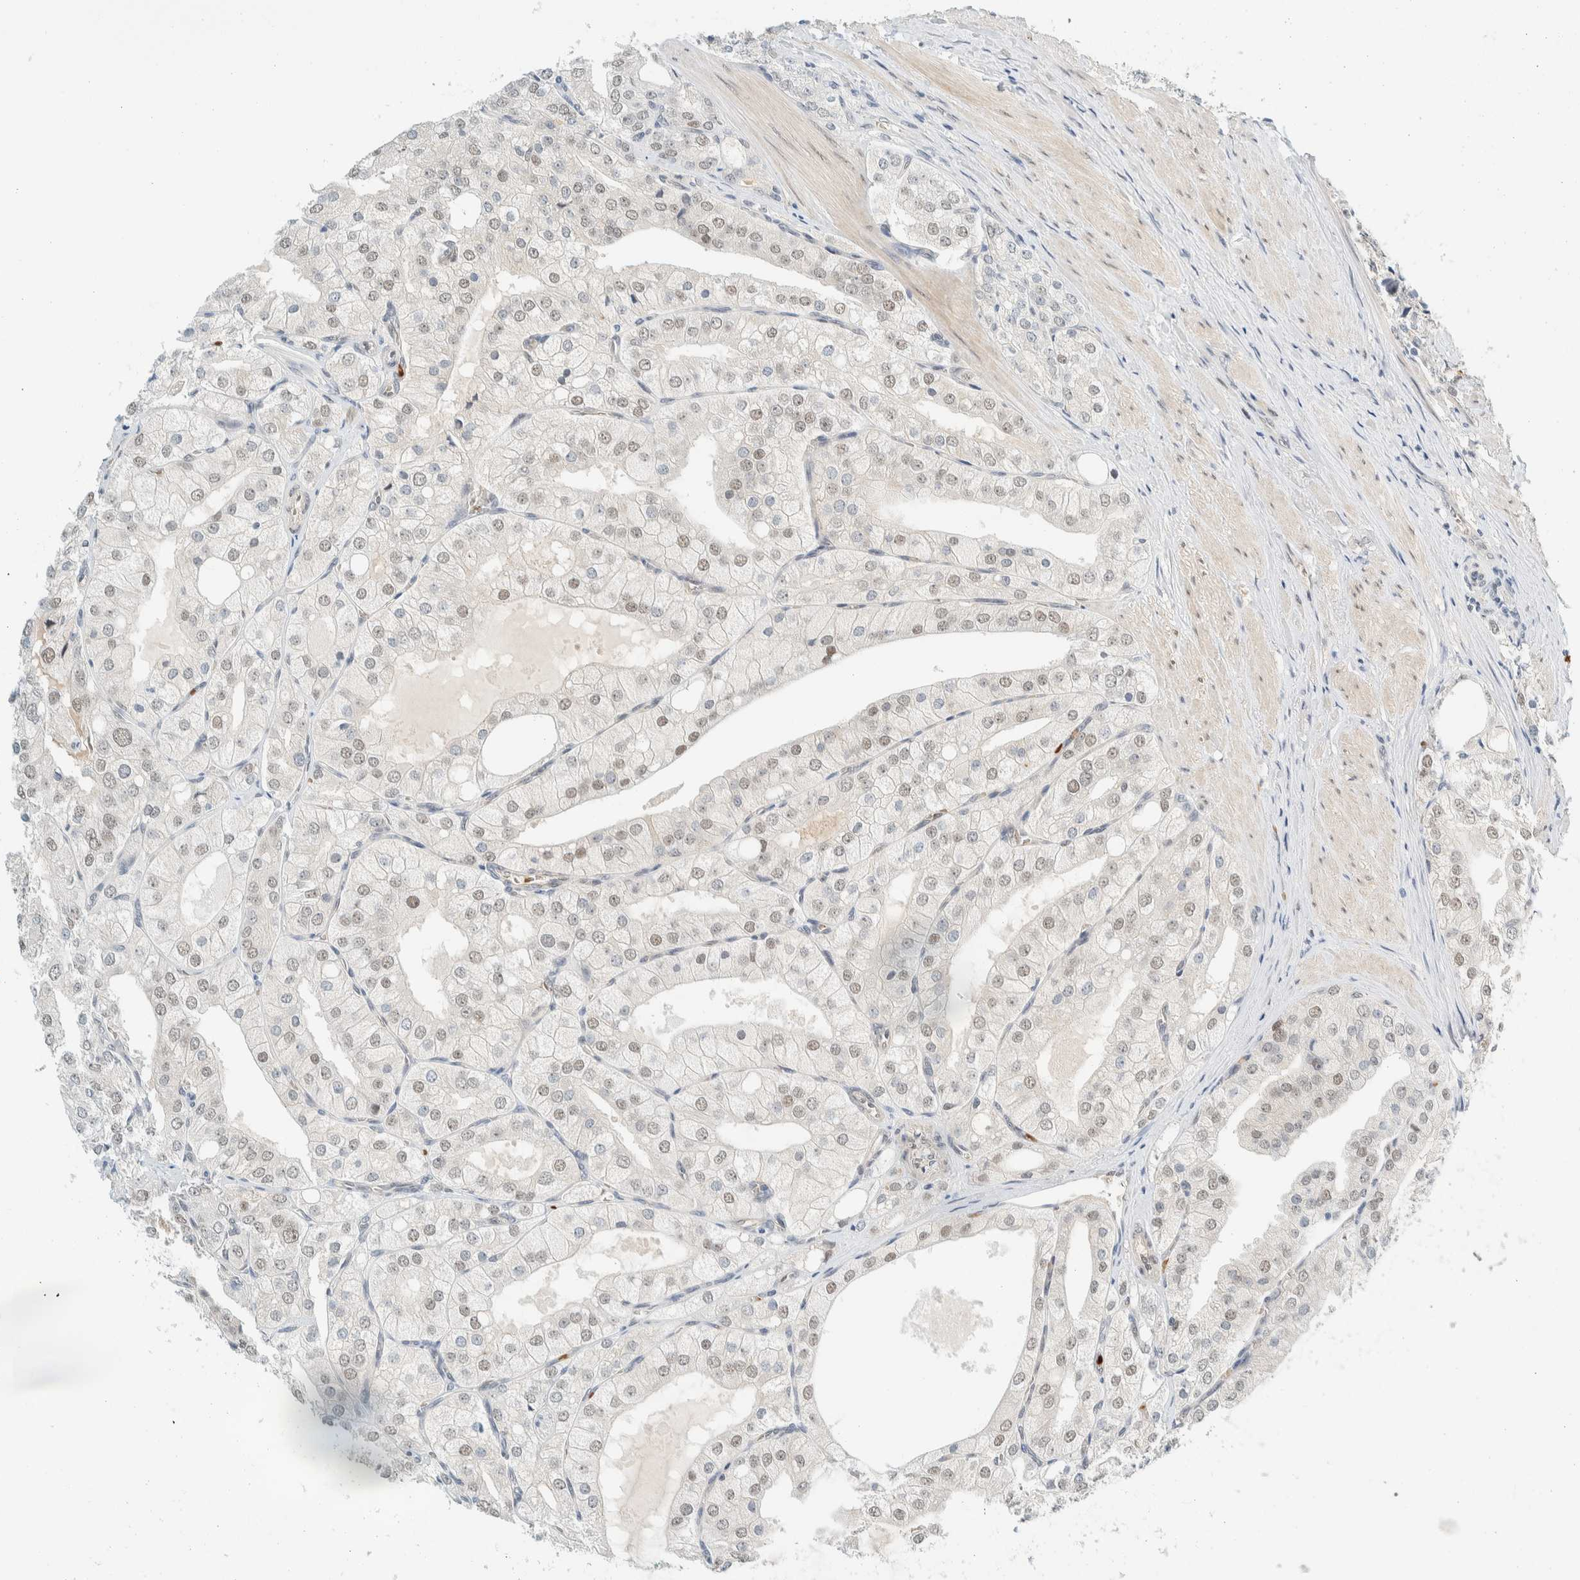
{"staining": {"intensity": "weak", "quantity": "25%-75%", "location": "nuclear"}, "tissue": "prostate cancer", "cell_type": "Tumor cells", "image_type": "cancer", "snomed": [{"axis": "morphology", "description": "Adenocarcinoma, High grade"}, {"axis": "topography", "description": "Prostate"}], "caption": "Prostate cancer (adenocarcinoma (high-grade)) stained for a protein (brown) displays weak nuclear positive positivity in approximately 25%-75% of tumor cells.", "gene": "TSTD2", "patient": {"sex": "male", "age": 50}}